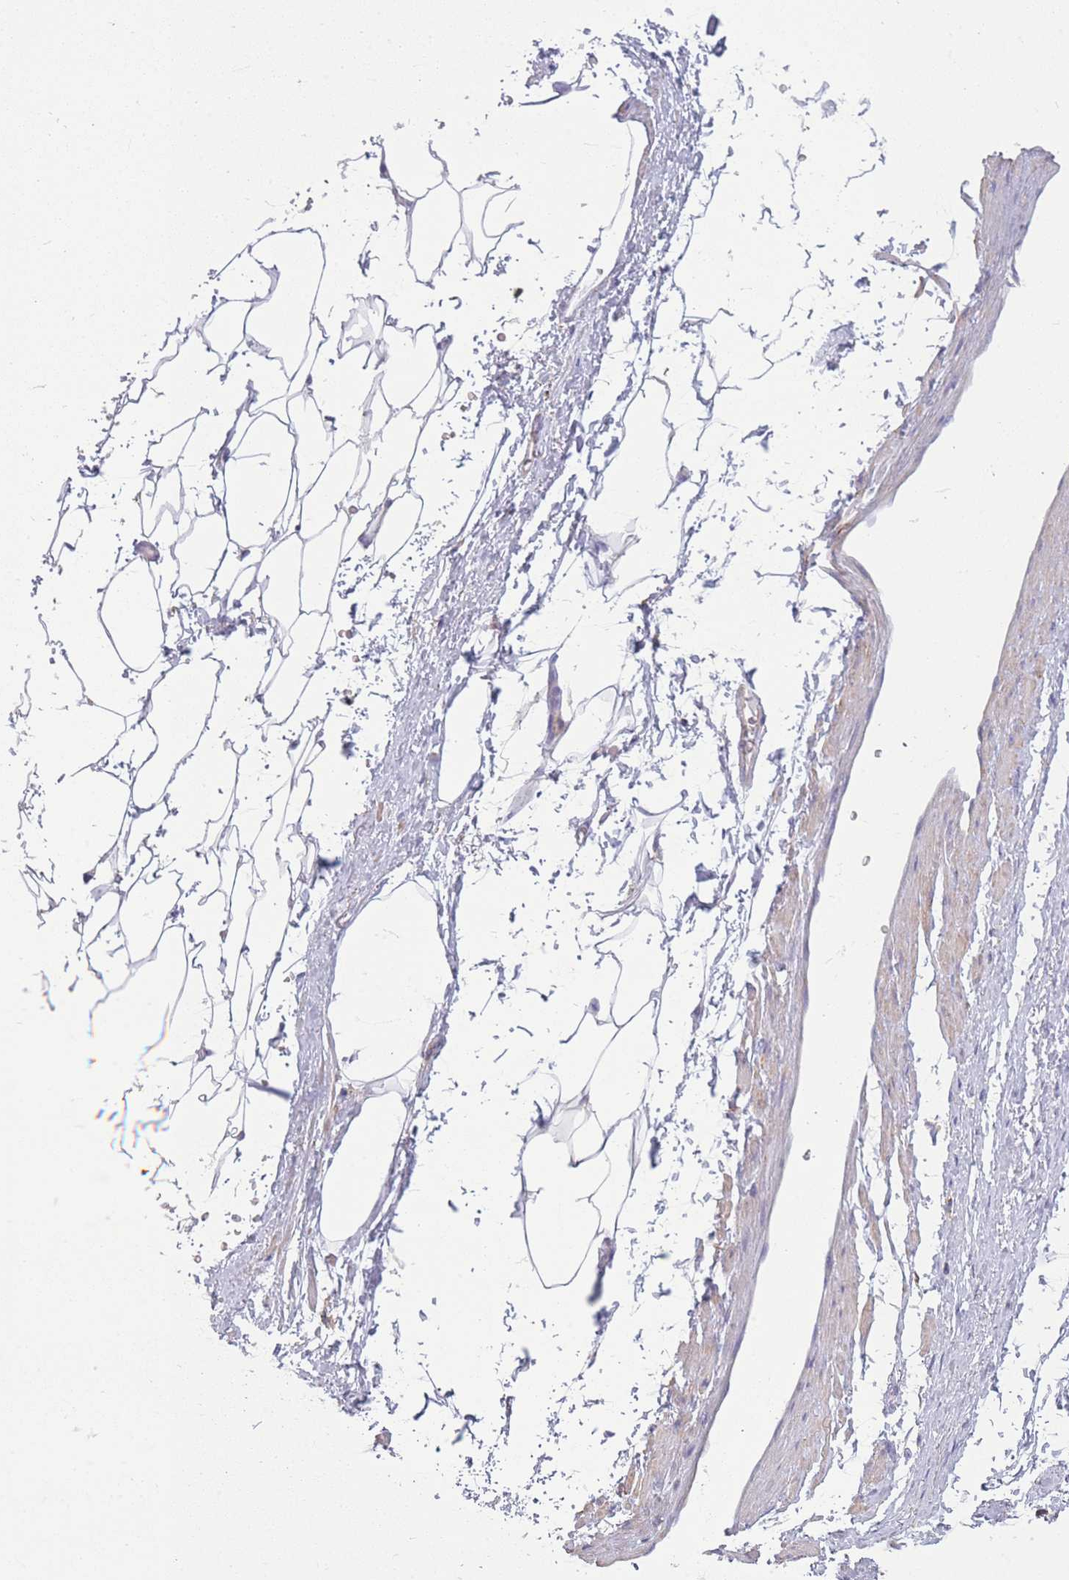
{"staining": {"intensity": "negative", "quantity": "none", "location": "none"}, "tissue": "adipose tissue", "cell_type": "Adipocytes", "image_type": "normal", "snomed": [{"axis": "morphology", "description": "Normal tissue, NOS"}, {"axis": "morphology", "description": "Adenocarcinoma, Low grade"}, {"axis": "topography", "description": "Prostate"}, {"axis": "topography", "description": "Peripheral nerve tissue"}], "caption": "Immunohistochemistry histopathology image of benign adipose tissue stained for a protein (brown), which reveals no positivity in adipocytes.", "gene": "PDHA1", "patient": {"sex": "male", "age": 63}}